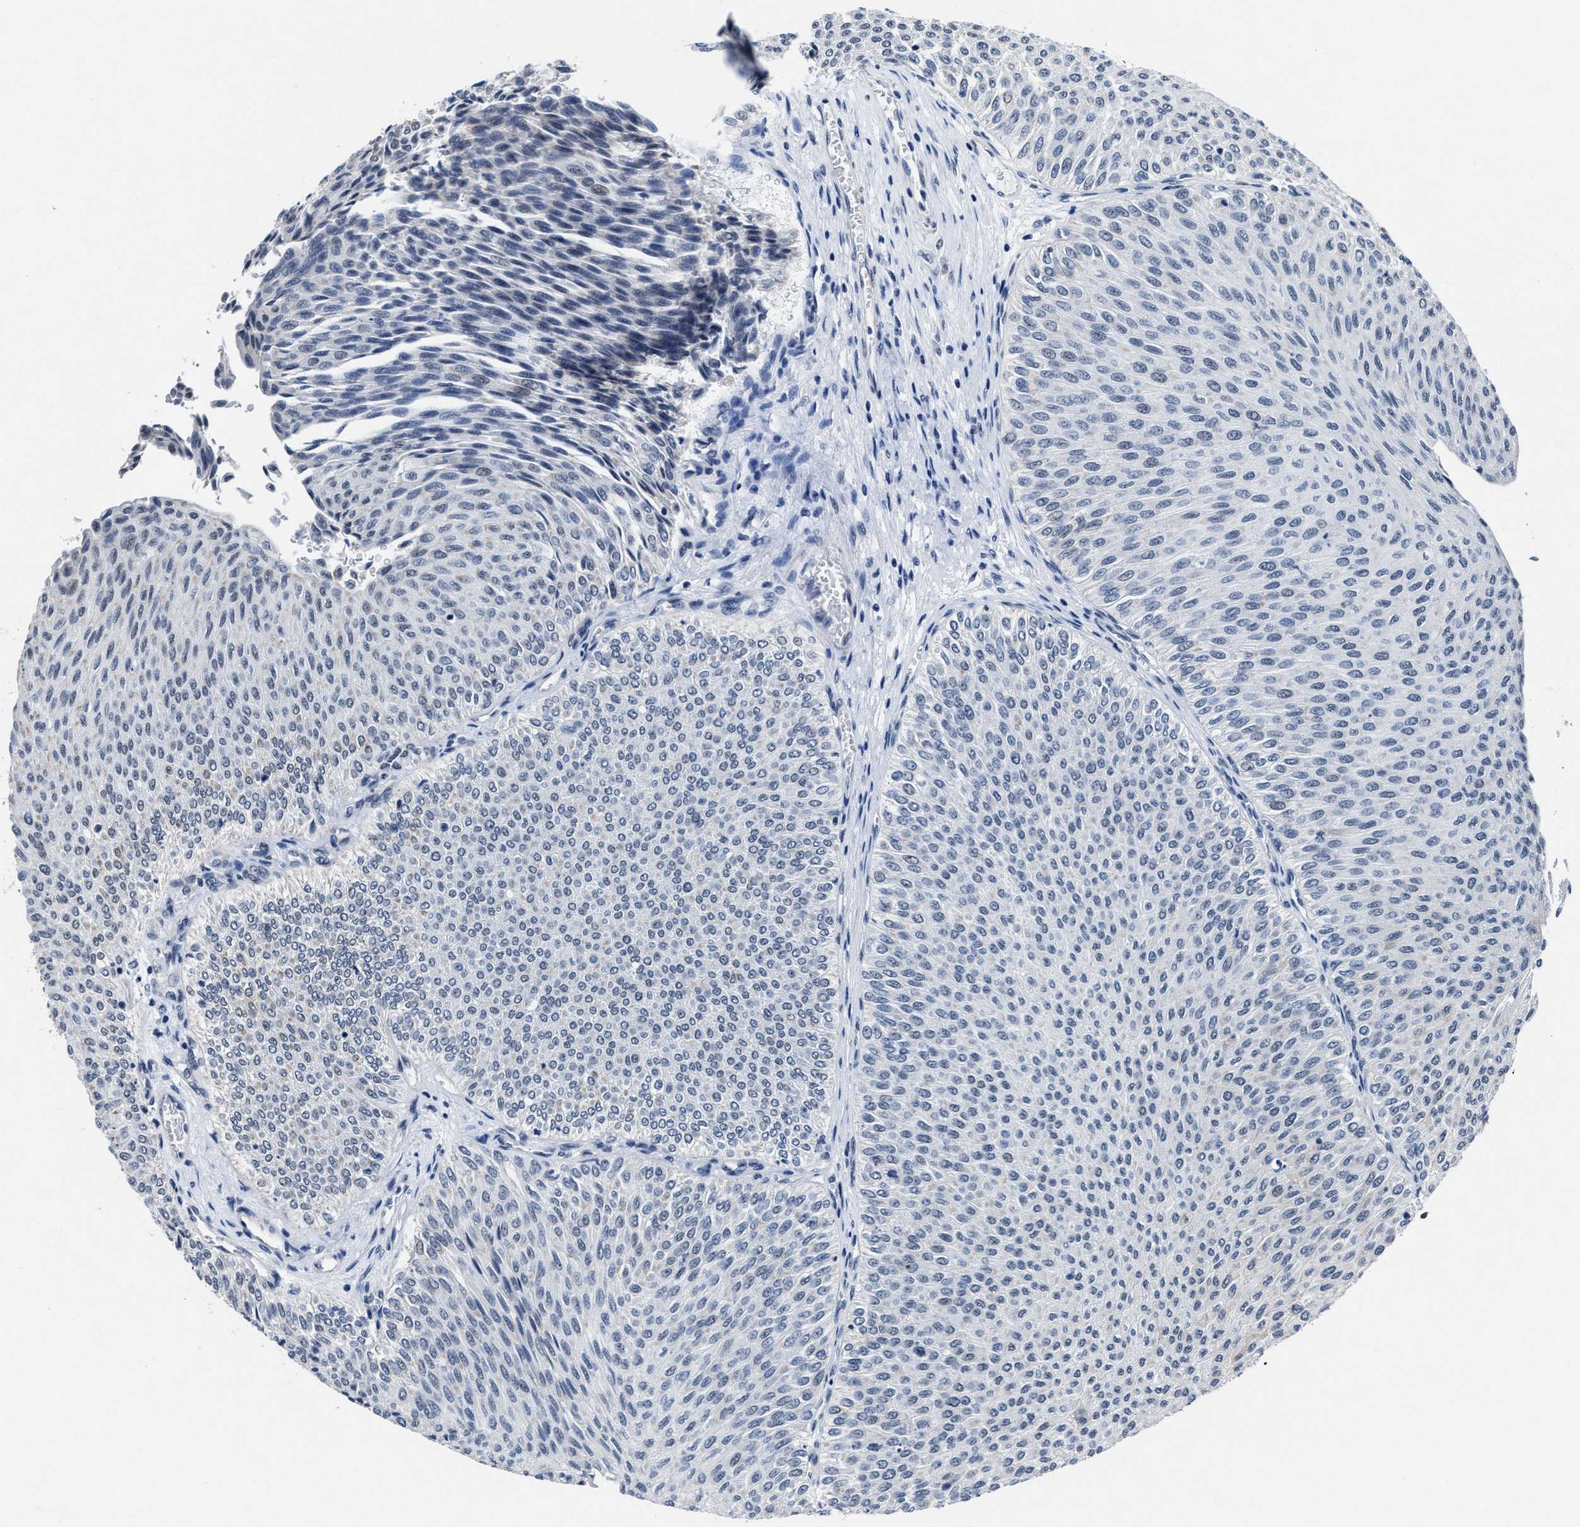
{"staining": {"intensity": "weak", "quantity": "<25%", "location": "cytoplasmic/membranous"}, "tissue": "urothelial cancer", "cell_type": "Tumor cells", "image_type": "cancer", "snomed": [{"axis": "morphology", "description": "Urothelial carcinoma, Low grade"}, {"axis": "topography", "description": "Urinary bladder"}], "caption": "Urothelial carcinoma (low-grade) was stained to show a protein in brown. There is no significant expression in tumor cells.", "gene": "ID3", "patient": {"sex": "male", "age": 78}}